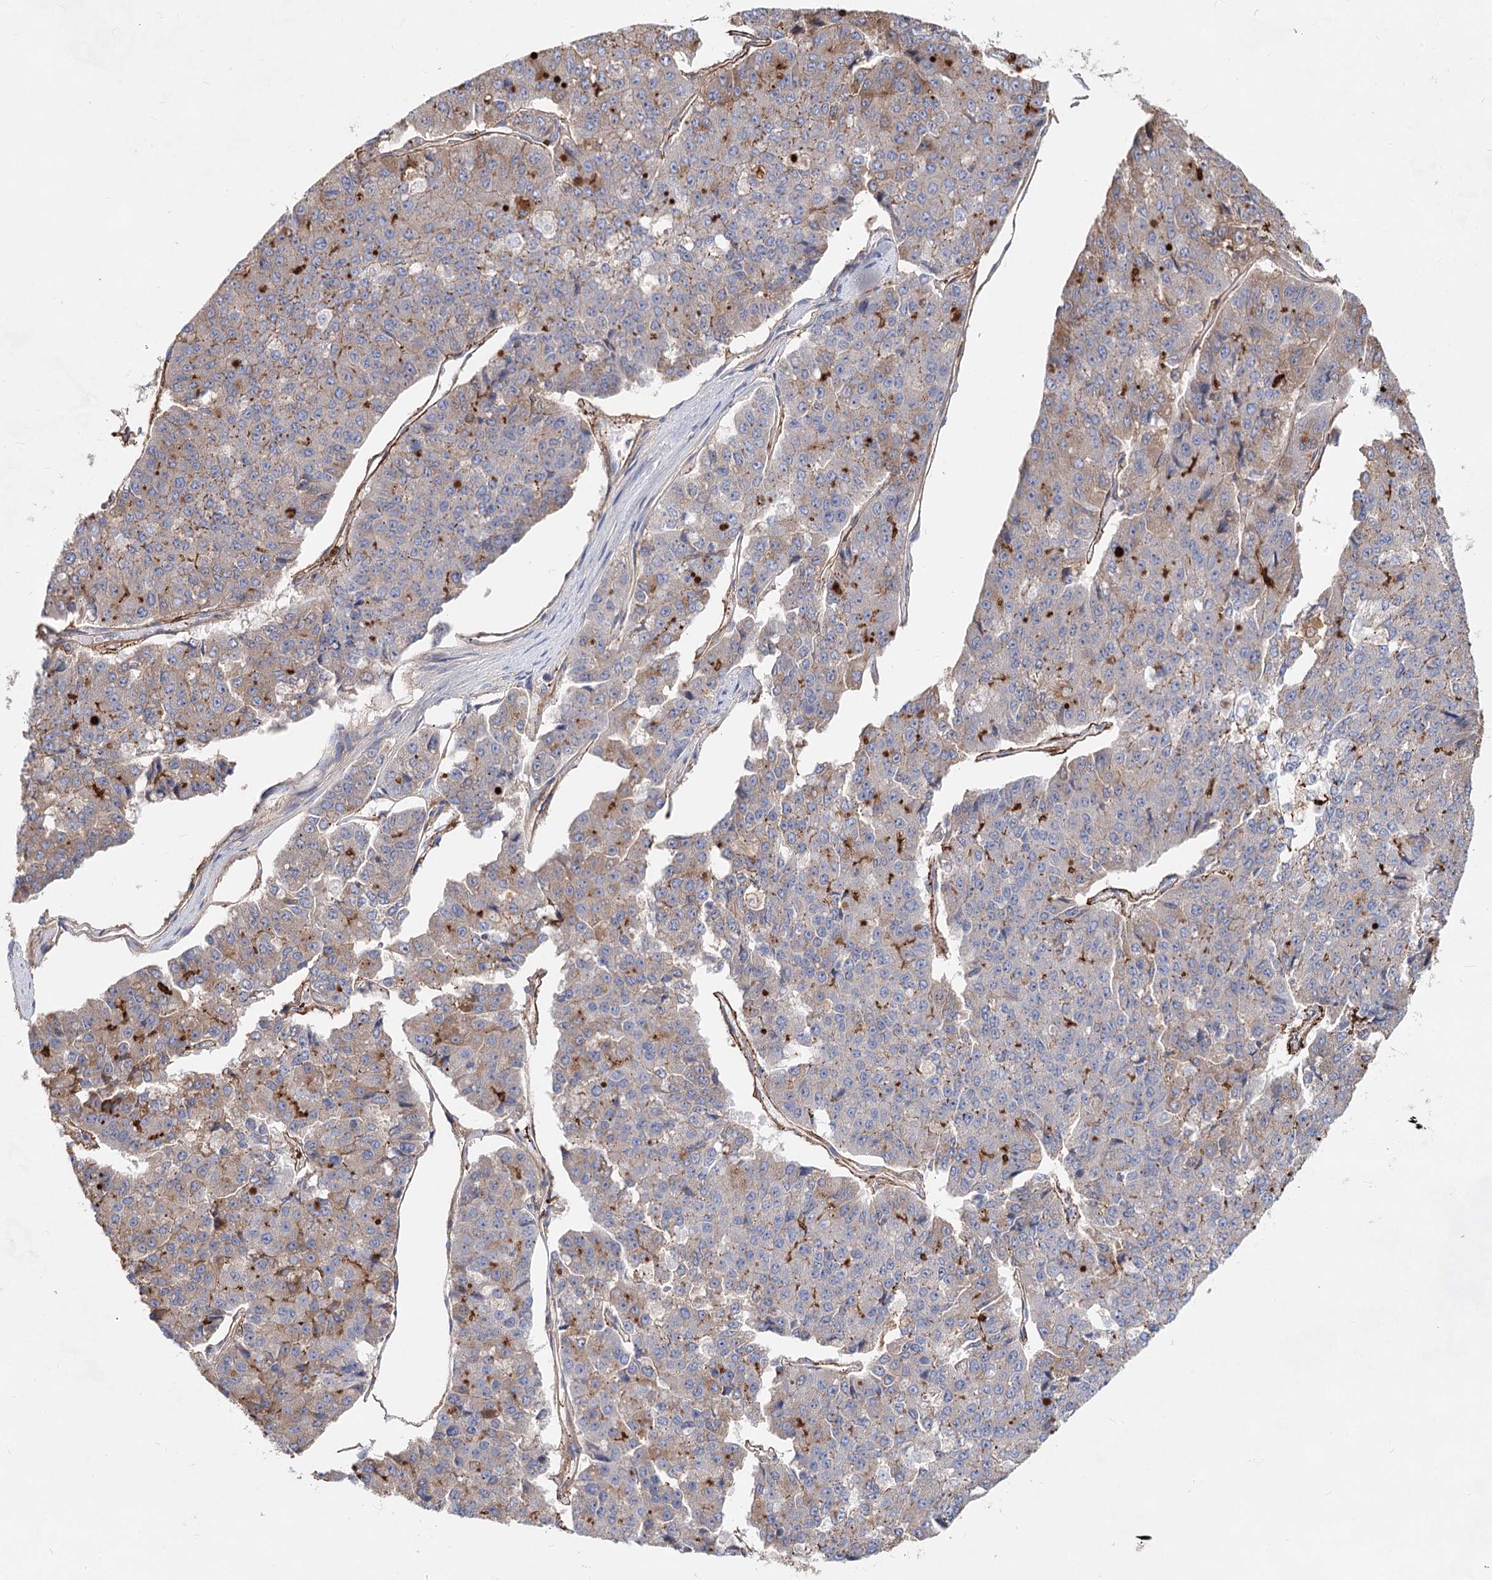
{"staining": {"intensity": "weak", "quantity": "<25%", "location": "cytoplasmic/membranous"}, "tissue": "pancreatic cancer", "cell_type": "Tumor cells", "image_type": "cancer", "snomed": [{"axis": "morphology", "description": "Adenocarcinoma, NOS"}, {"axis": "topography", "description": "Pancreas"}], "caption": "DAB immunohistochemical staining of human adenocarcinoma (pancreatic) shows no significant staining in tumor cells.", "gene": "TASOR2", "patient": {"sex": "male", "age": 50}}